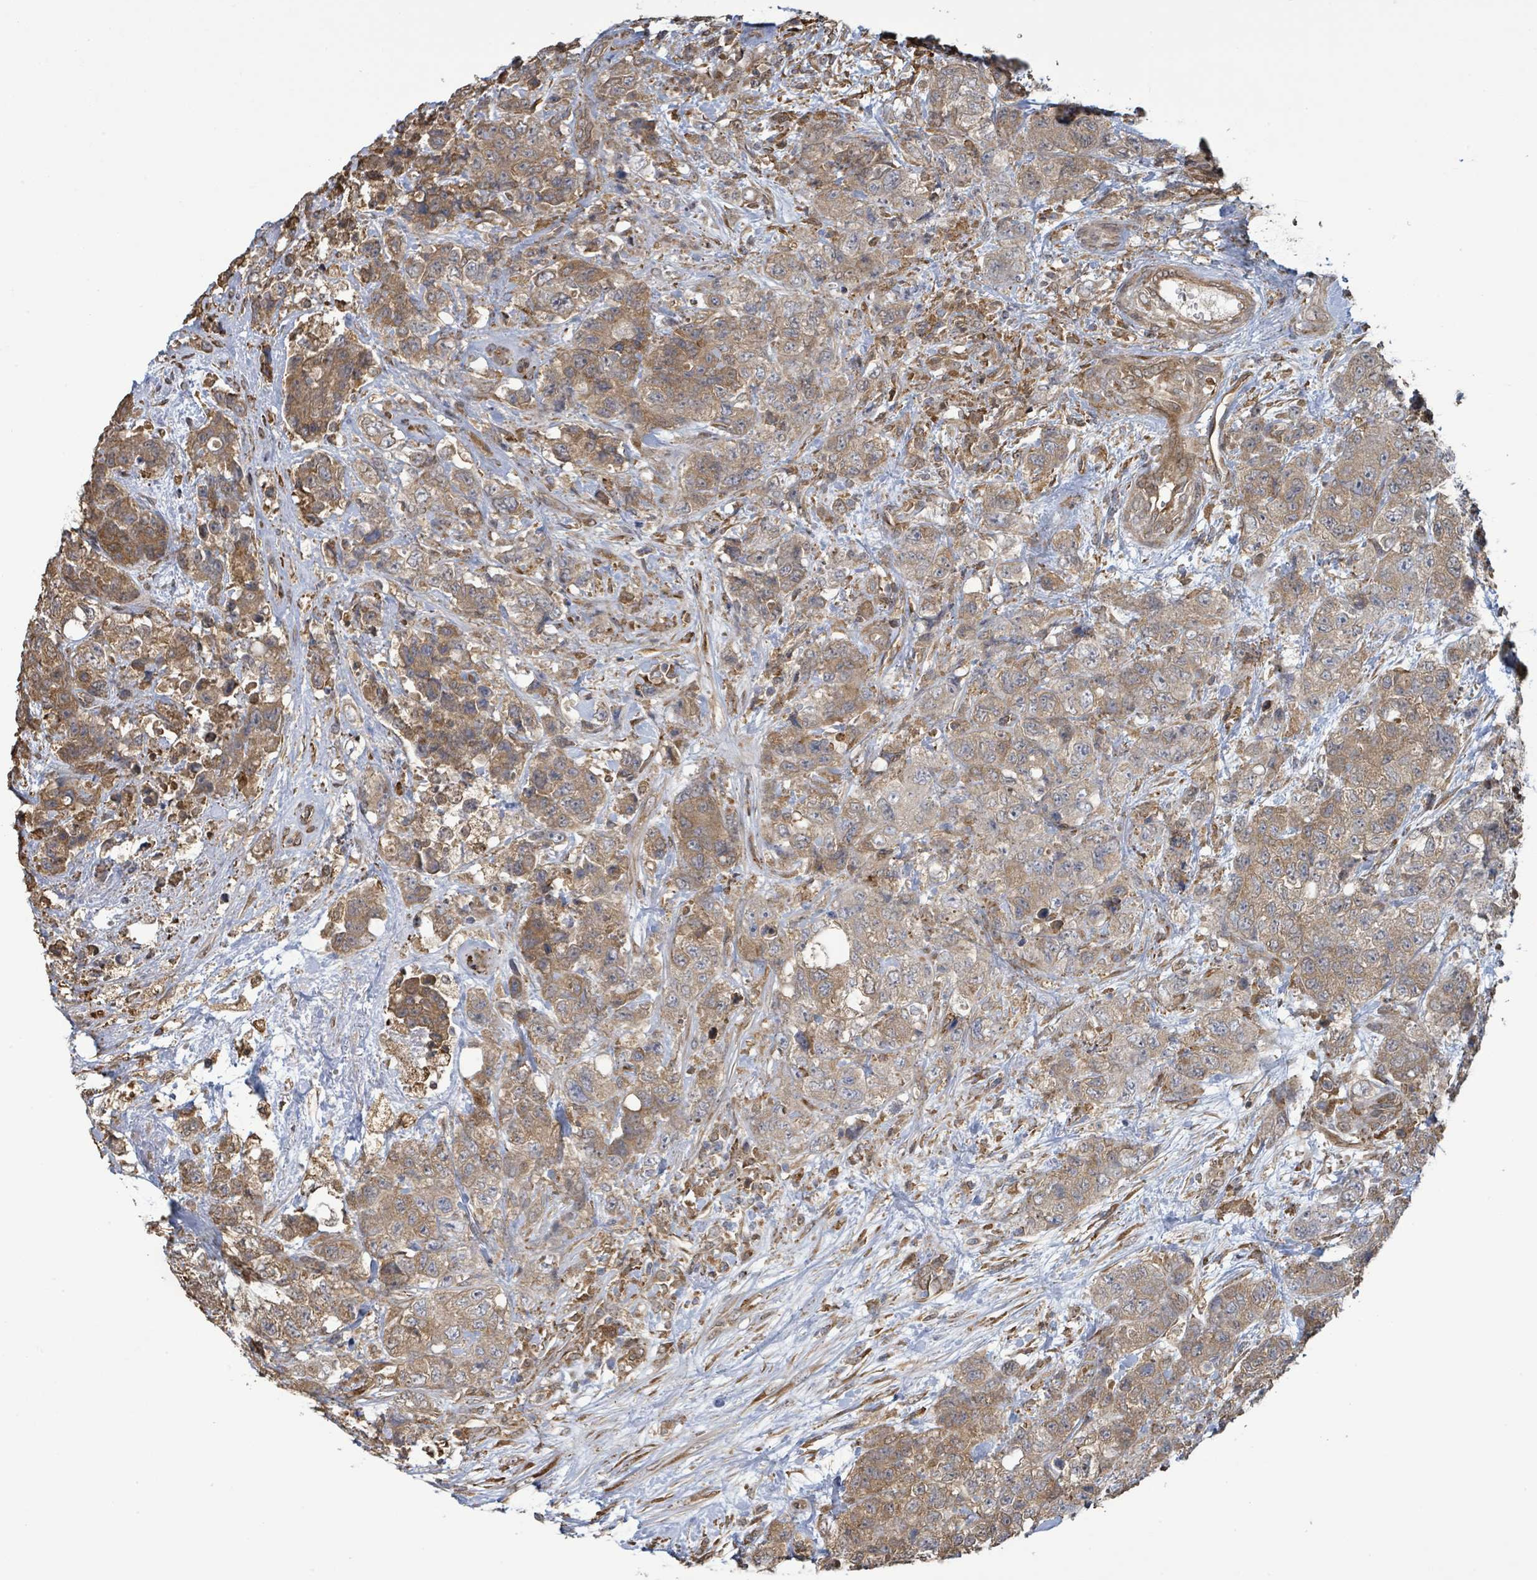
{"staining": {"intensity": "moderate", "quantity": ">75%", "location": "cytoplasmic/membranous"}, "tissue": "urothelial cancer", "cell_type": "Tumor cells", "image_type": "cancer", "snomed": [{"axis": "morphology", "description": "Urothelial carcinoma, High grade"}, {"axis": "topography", "description": "Urinary bladder"}], "caption": "Brown immunohistochemical staining in human urothelial cancer displays moderate cytoplasmic/membranous staining in about >75% of tumor cells.", "gene": "ARPIN", "patient": {"sex": "female", "age": 78}}